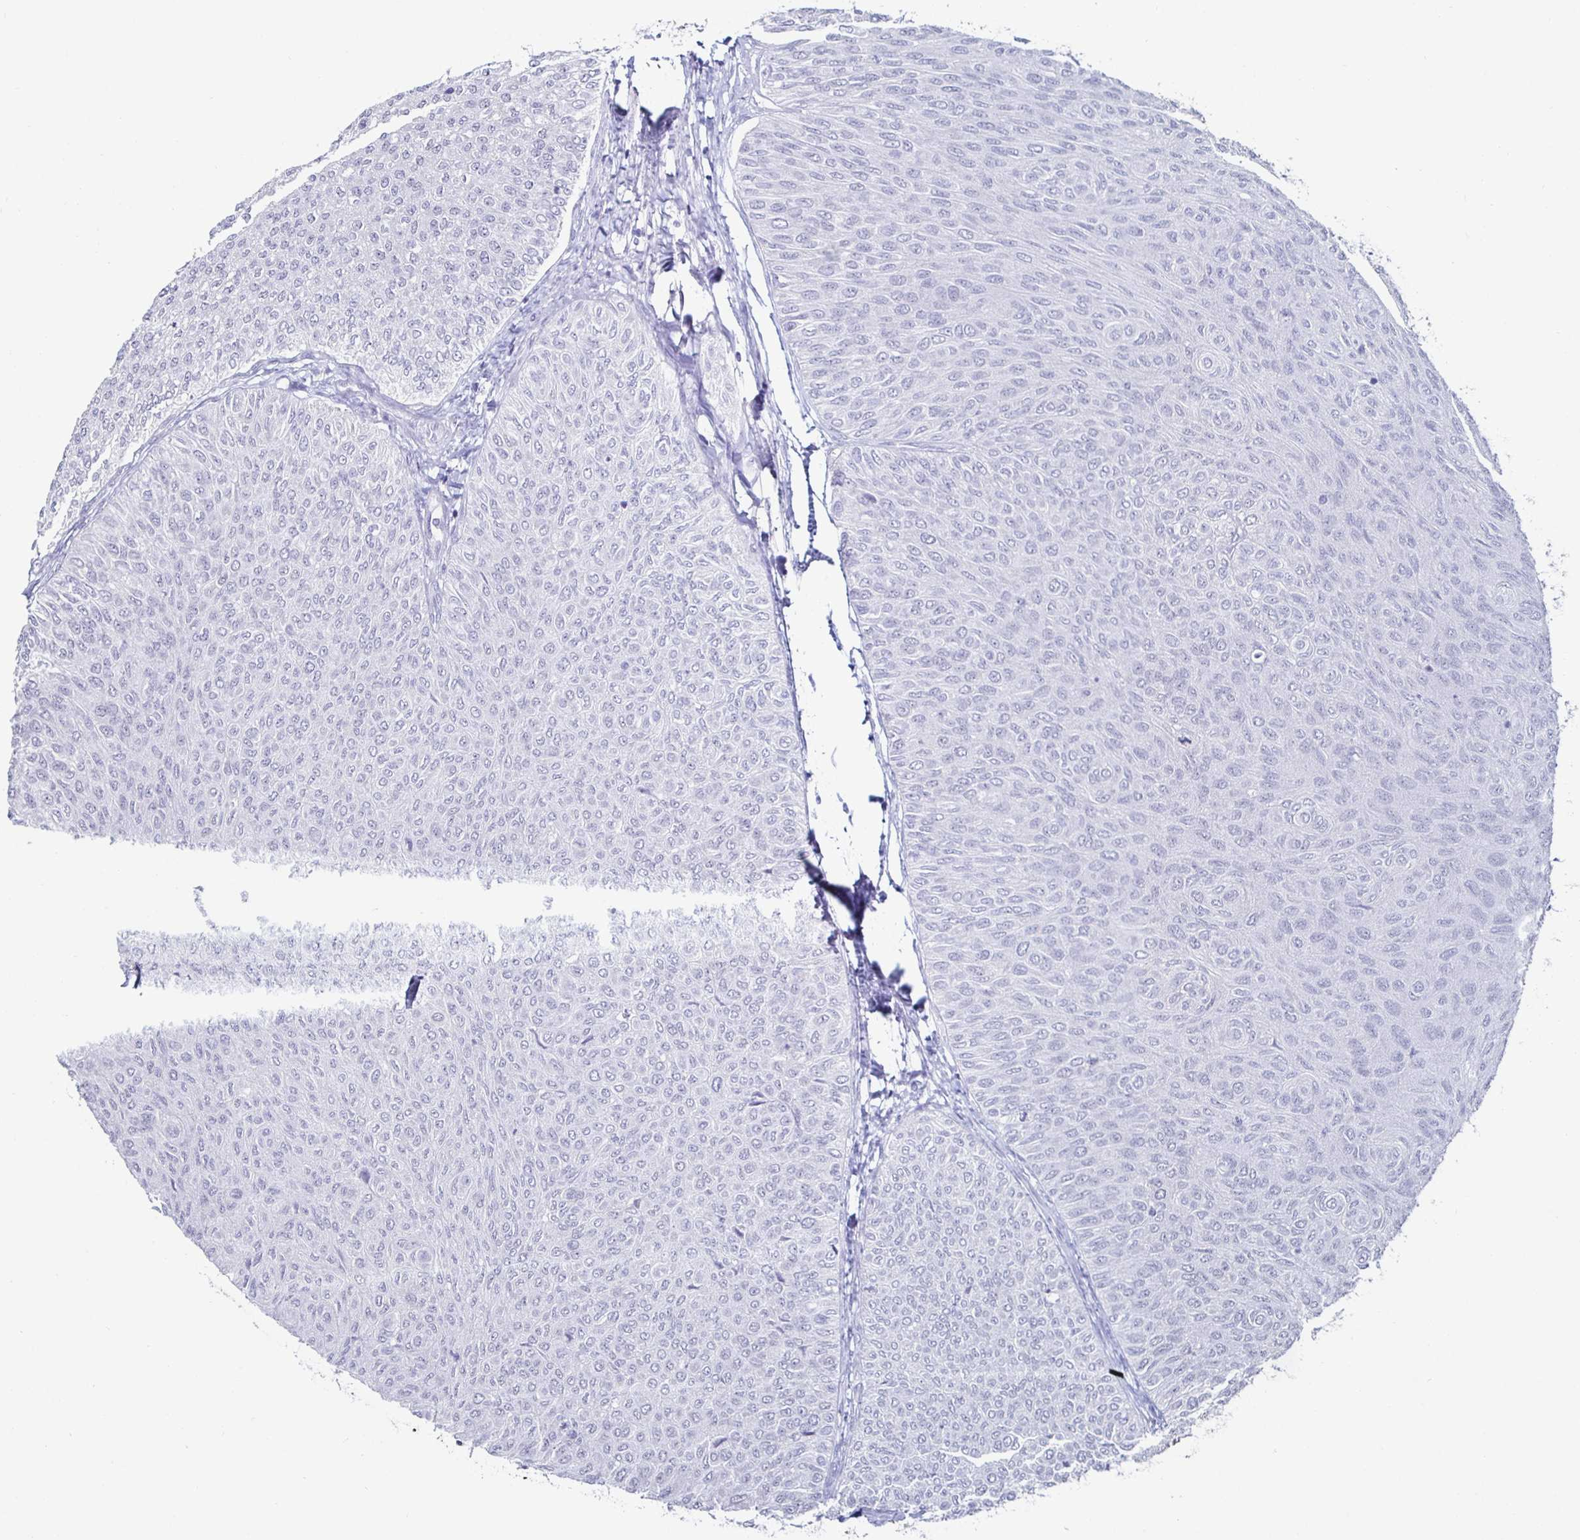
{"staining": {"intensity": "negative", "quantity": "none", "location": "none"}, "tissue": "urothelial cancer", "cell_type": "Tumor cells", "image_type": "cancer", "snomed": [{"axis": "morphology", "description": "Urothelial carcinoma, Low grade"}, {"axis": "topography", "description": "Urinary bladder"}], "caption": "Histopathology image shows no protein expression in tumor cells of urothelial cancer tissue.", "gene": "DDX39B", "patient": {"sex": "male", "age": 78}}